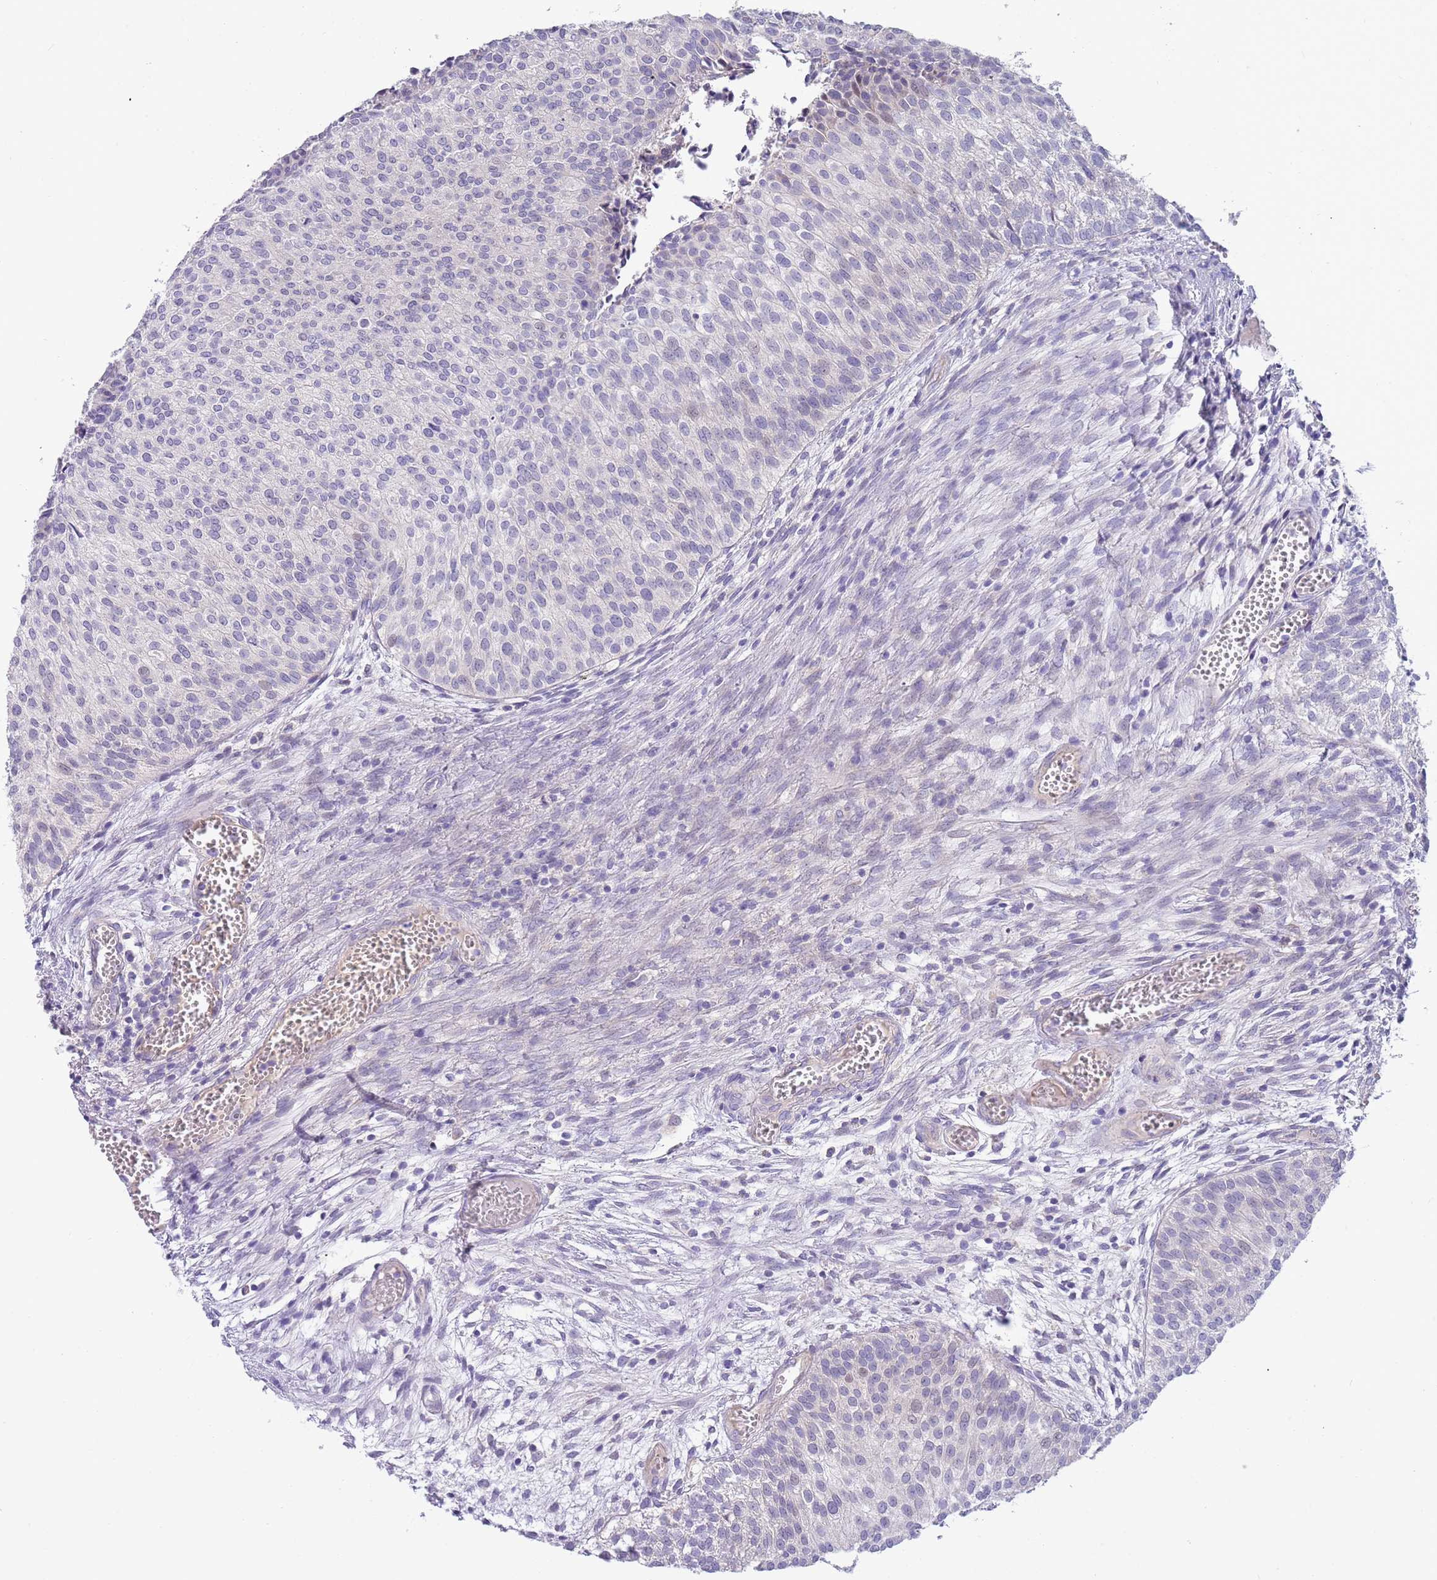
{"staining": {"intensity": "negative", "quantity": "none", "location": "none"}, "tissue": "urothelial cancer", "cell_type": "Tumor cells", "image_type": "cancer", "snomed": [{"axis": "morphology", "description": "Urothelial carcinoma, Low grade"}, {"axis": "topography", "description": "Urinary bladder"}], "caption": "Low-grade urothelial carcinoma was stained to show a protein in brown. There is no significant staining in tumor cells.", "gene": "CABYR", "patient": {"sex": "male", "age": 84}}